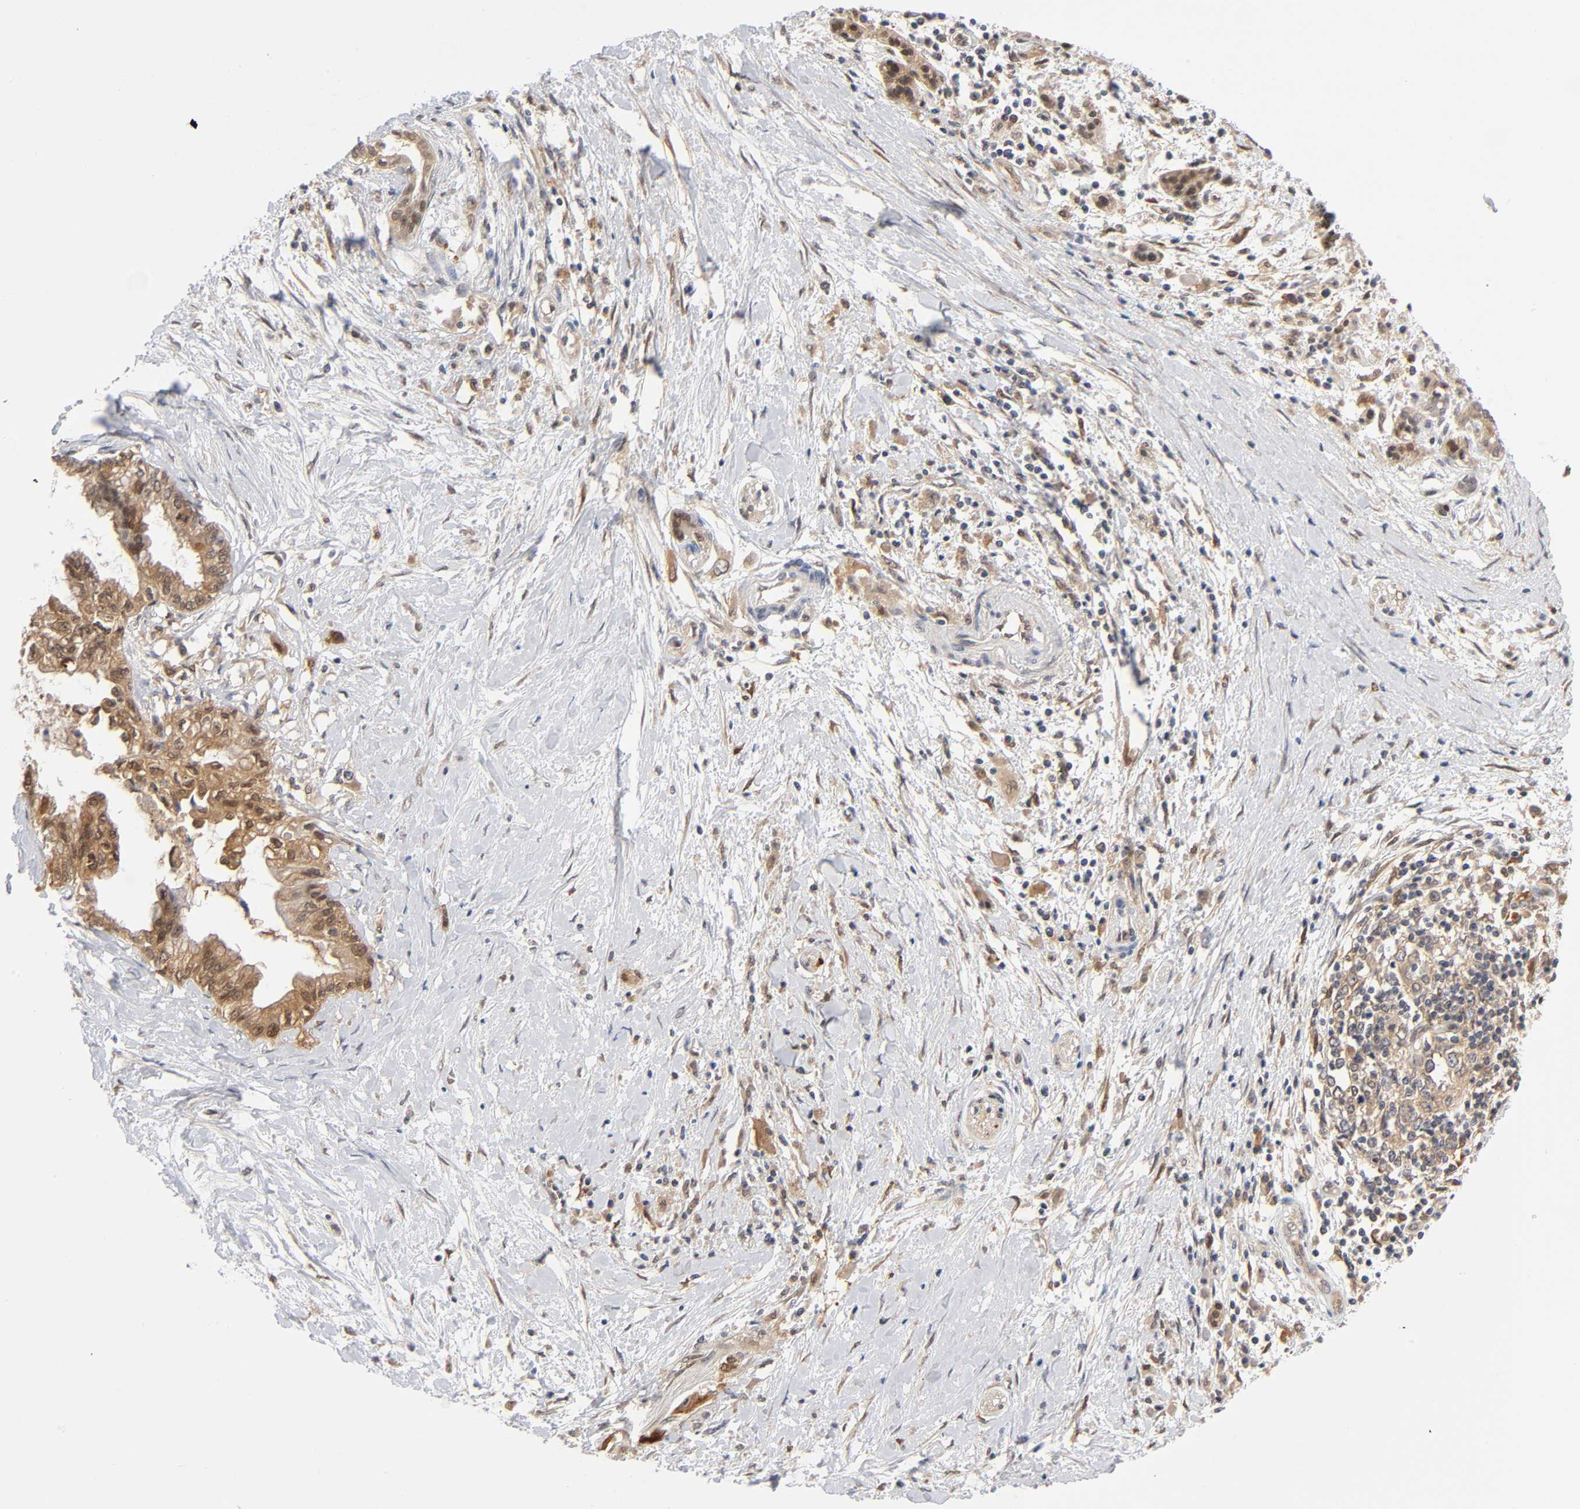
{"staining": {"intensity": "moderate", "quantity": "25%-75%", "location": "cytoplasmic/membranous"}, "tissue": "pancreatic cancer", "cell_type": "Tumor cells", "image_type": "cancer", "snomed": [{"axis": "morphology", "description": "Adenocarcinoma, NOS"}, {"axis": "topography", "description": "Pancreas"}], "caption": "Immunohistochemistry (IHC) histopathology image of neoplastic tissue: human pancreatic cancer (adenocarcinoma) stained using IHC displays medium levels of moderate protein expression localized specifically in the cytoplasmic/membranous of tumor cells, appearing as a cytoplasmic/membranous brown color.", "gene": "DFFB", "patient": {"sex": "female", "age": 64}}